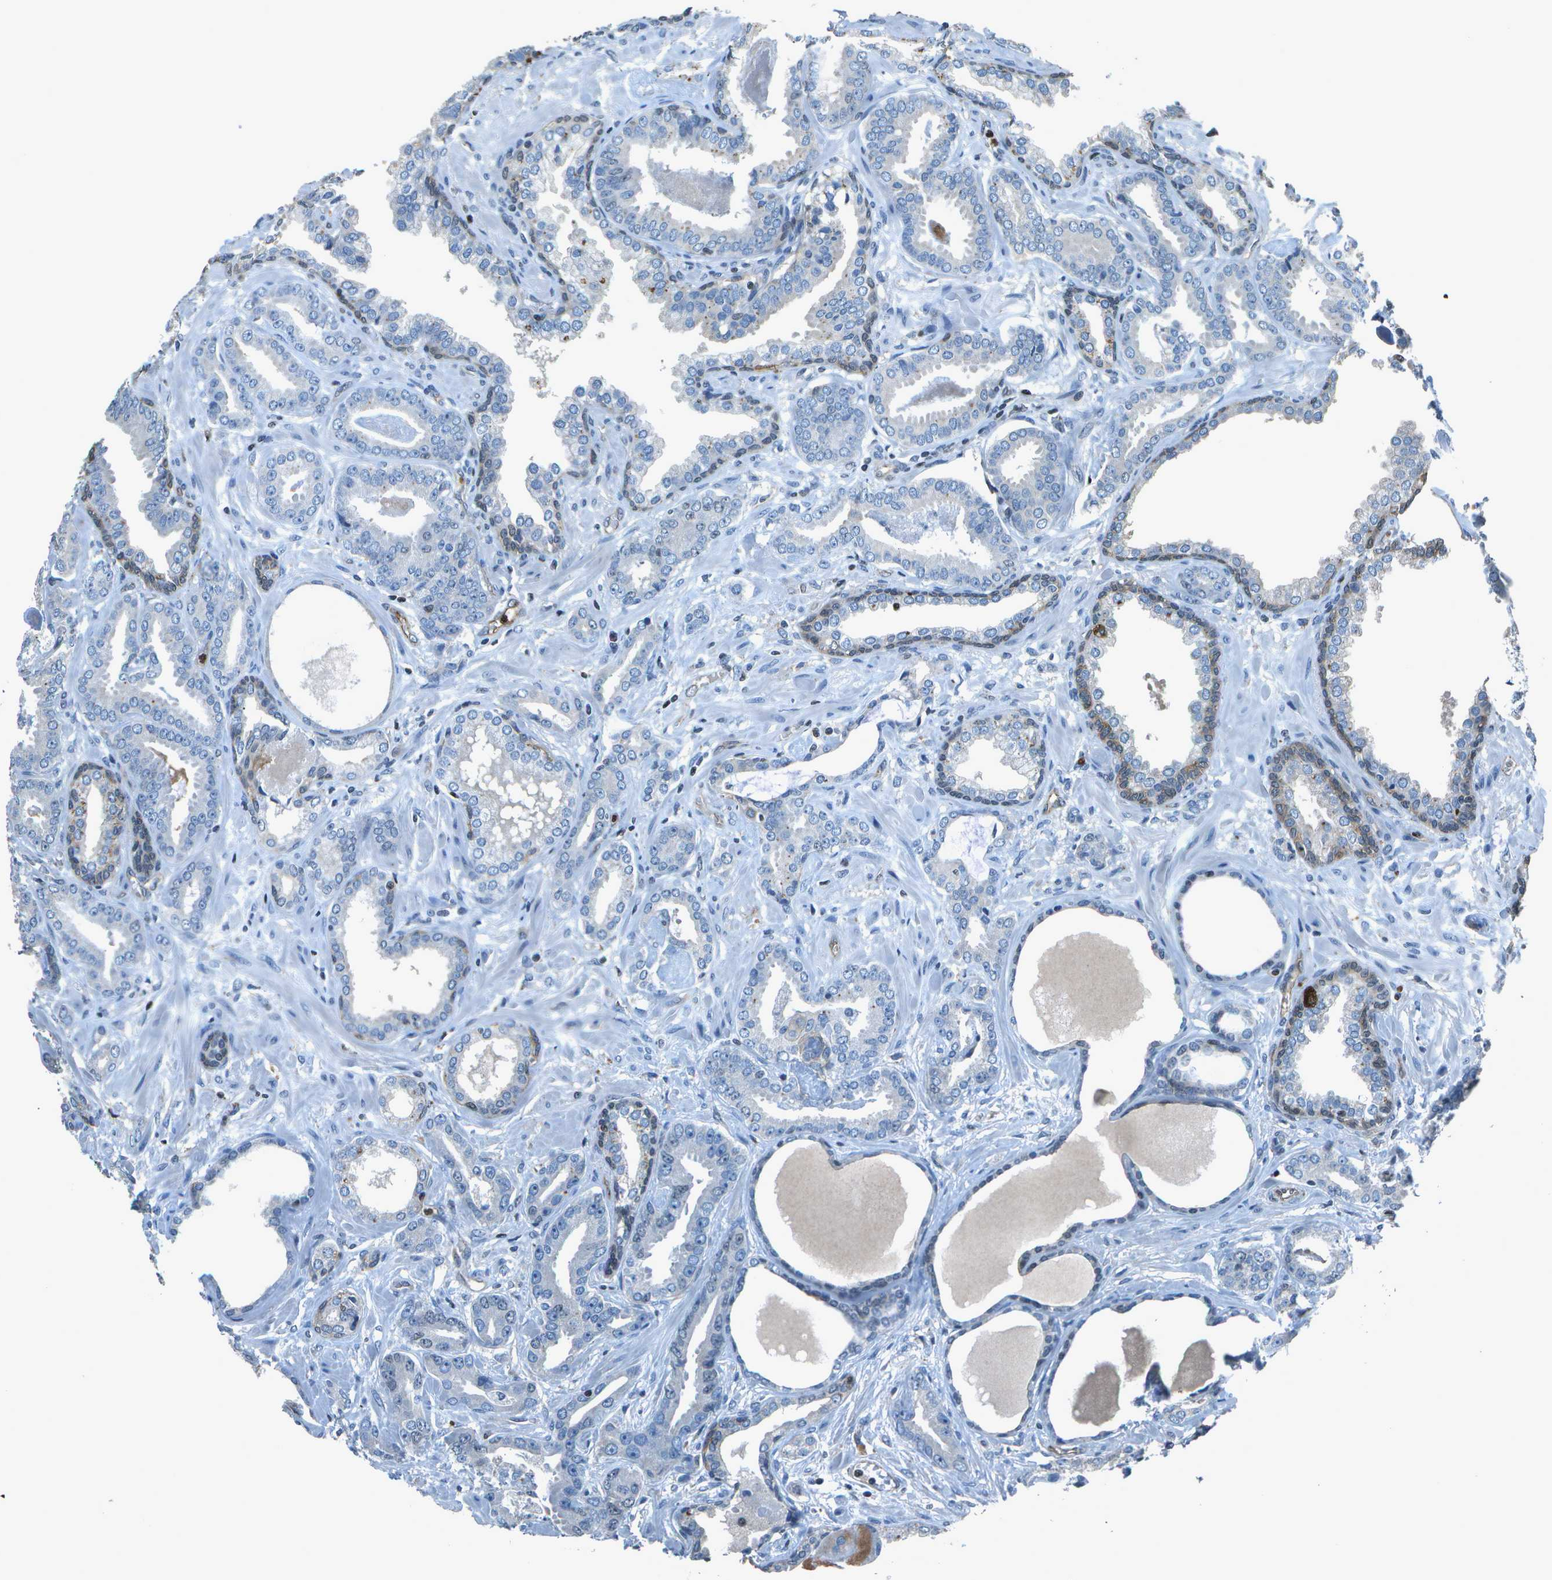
{"staining": {"intensity": "negative", "quantity": "none", "location": "none"}, "tissue": "prostate cancer", "cell_type": "Tumor cells", "image_type": "cancer", "snomed": [{"axis": "morphology", "description": "Adenocarcinoma, Low grade"}, {"axis": "topography", "description": "Prostate"}], "caption": "This photomicrograph is of adenocarcinoma (low-grade) (prostate) stained with IHC to label a protein in brown with the nuclei are counter-stained blue. There is no staining in tumor cells.", "gene": "PDLIM1", "patient": {"sex": "male", "age": 53}}